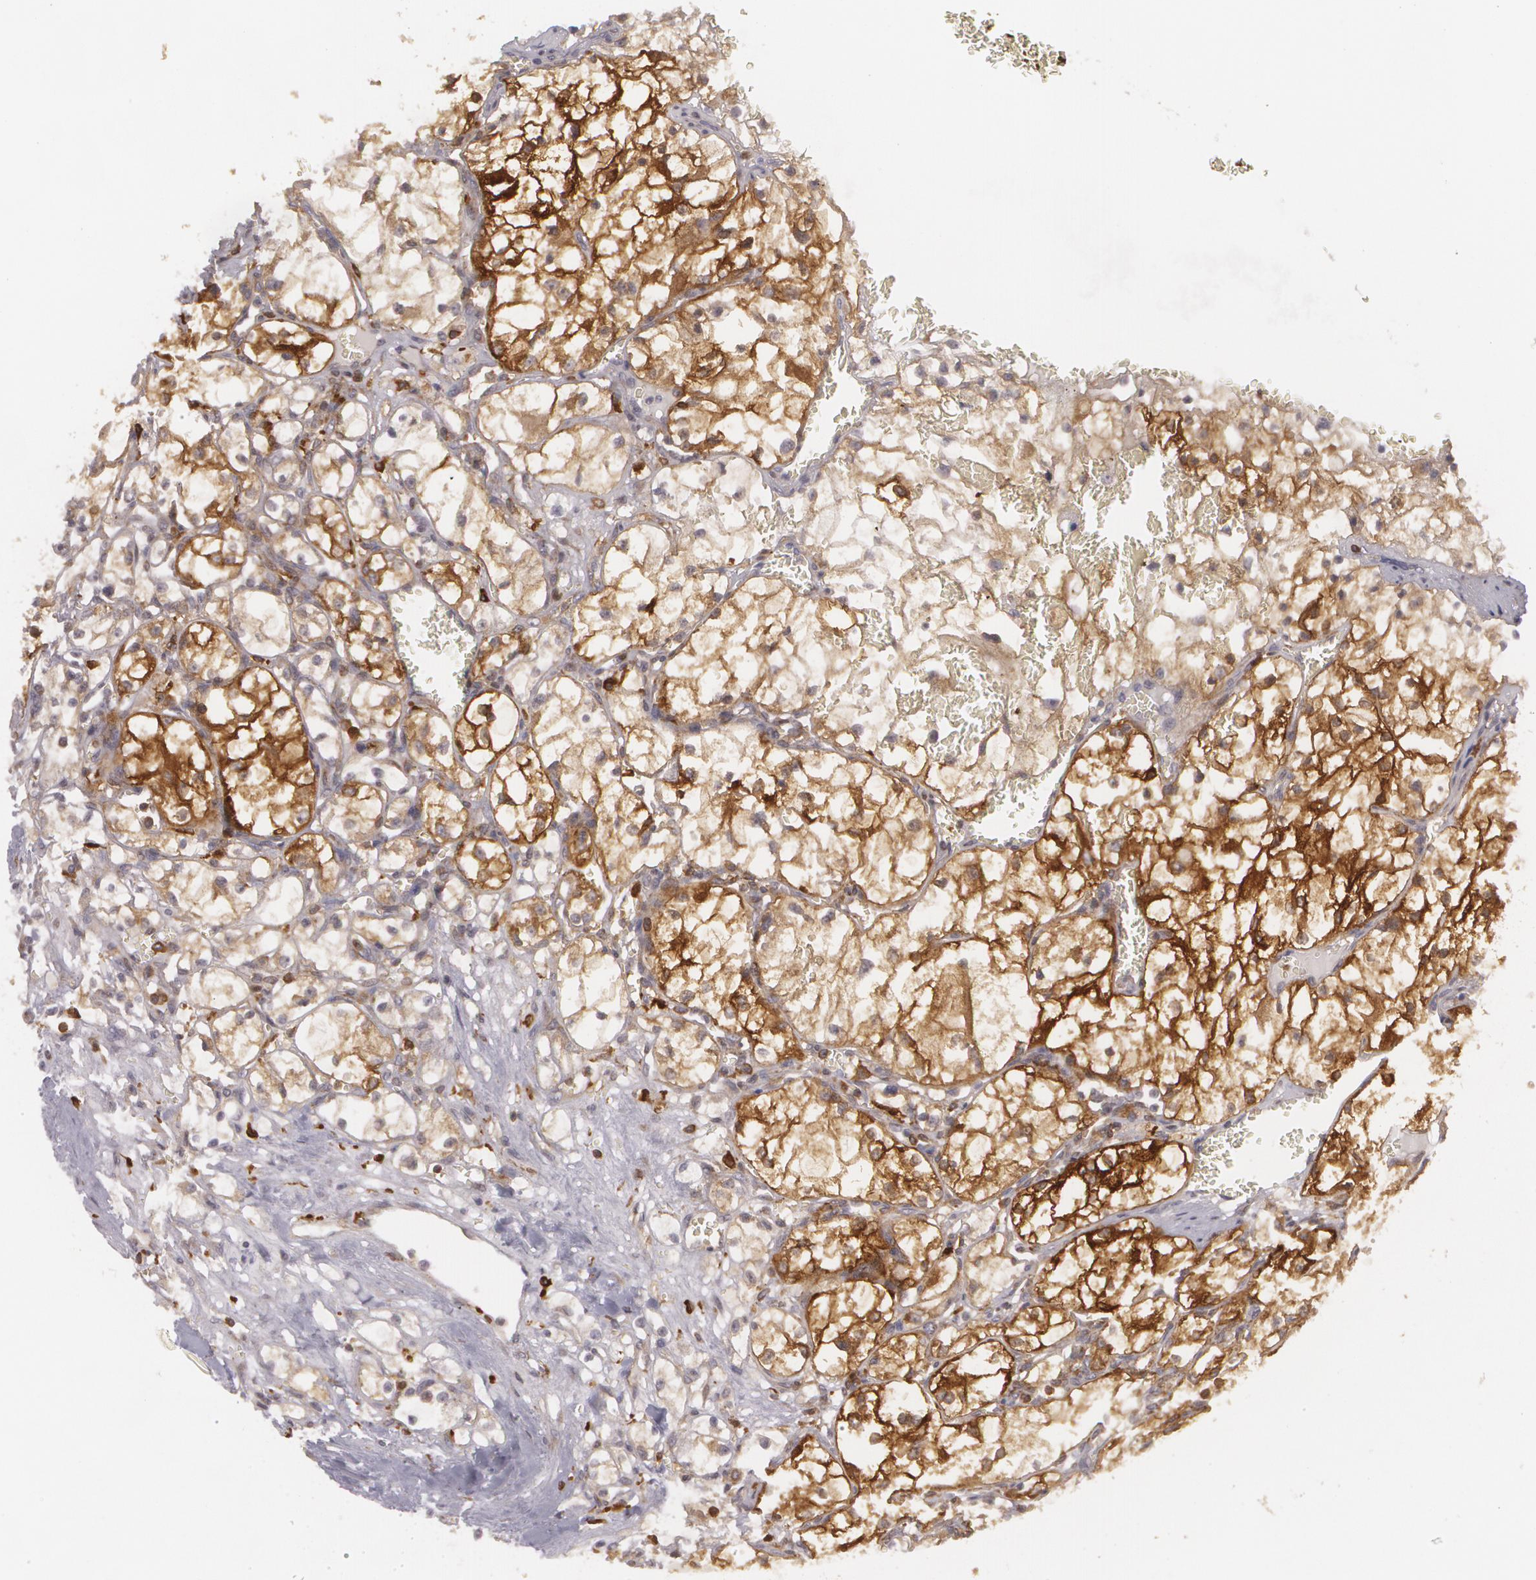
{"staining": {"intensity": "moderate", "quantity": "25%-75%", "location": "cytoplasmic/membranous"}, "tissue": "renal cancer", "cell_type": "Tumor cells", "image_type": "cancer", "snomed": [{"axis": "morphology", "description": "Adenocarcinoma, NOS"}, {"axis": "topography", "description": "Kidney"}], "caption": "Protein expression analysis of human renal adenocarcinoma reveals moderate cytoplasmic/membranous staining in about 25%-75% of tumor cells. (DAB IHC, brown staining for protein, blue staining for nuclei).", "gene": "BIN1", "patient": {"sex": "male", "age": 61}}